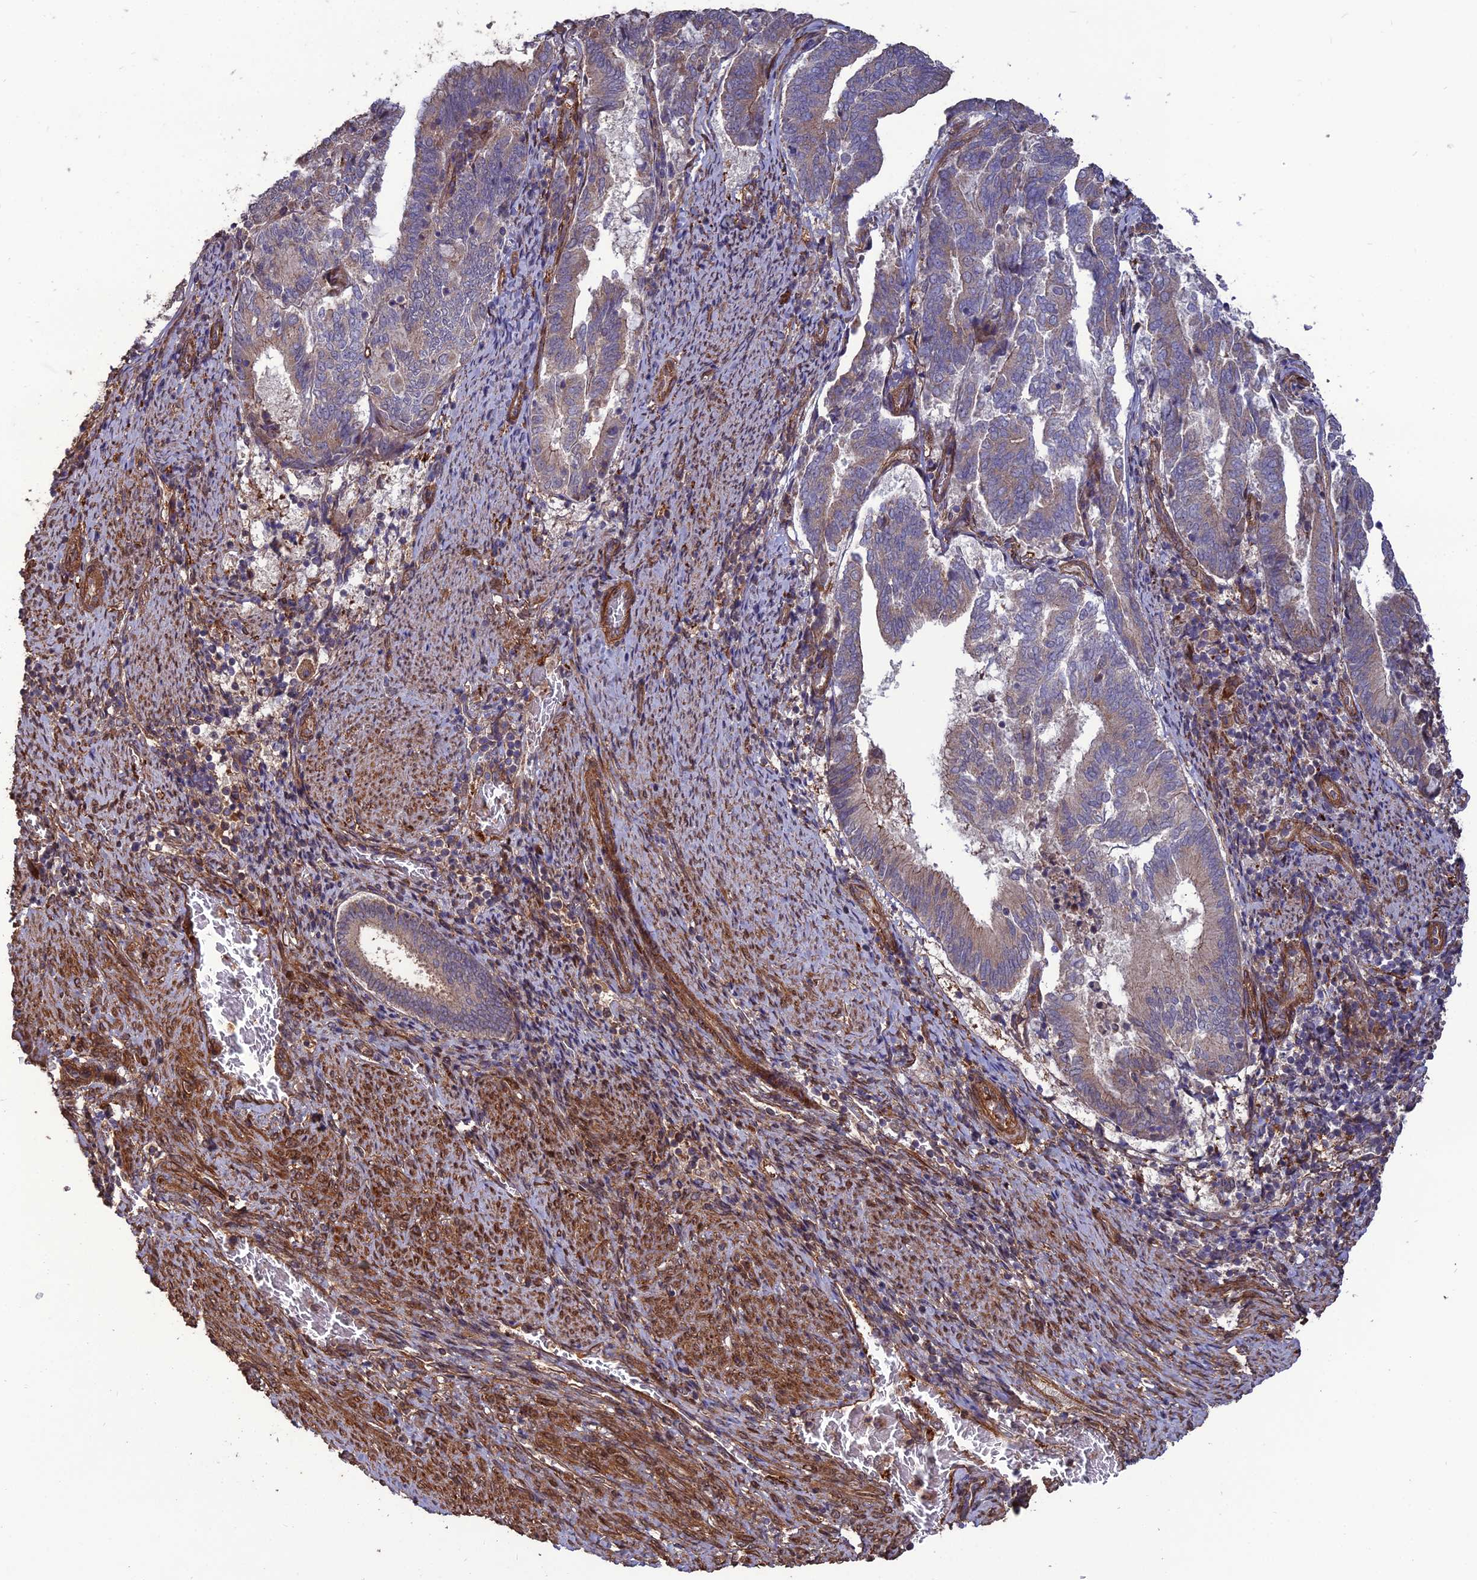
{"staining": {"intensity": "weak", "quantity": "25%-75%", "location": "cytoplasmic/membranous"}, "tissue": "endometrial cancer", "cell_type": "Tumor cells", "image_type": "cancer", "snomed": [{"axis": "morphology", "description": "Adenocarcinoma, NOS"}, {"axis": "topography", "description": "Endometrium"}], "caption": "A brown stain highlights weak cytoplasmic/membranous positivity of a protein in human endometrial cancer tumor cells. (Stains: DAB in brown, nuclei in blue, Microscopy: brightfield microscopy at high magnification).", "gene": "ATP6V0A2", "patient": {"sex": "female", "age": 80}}